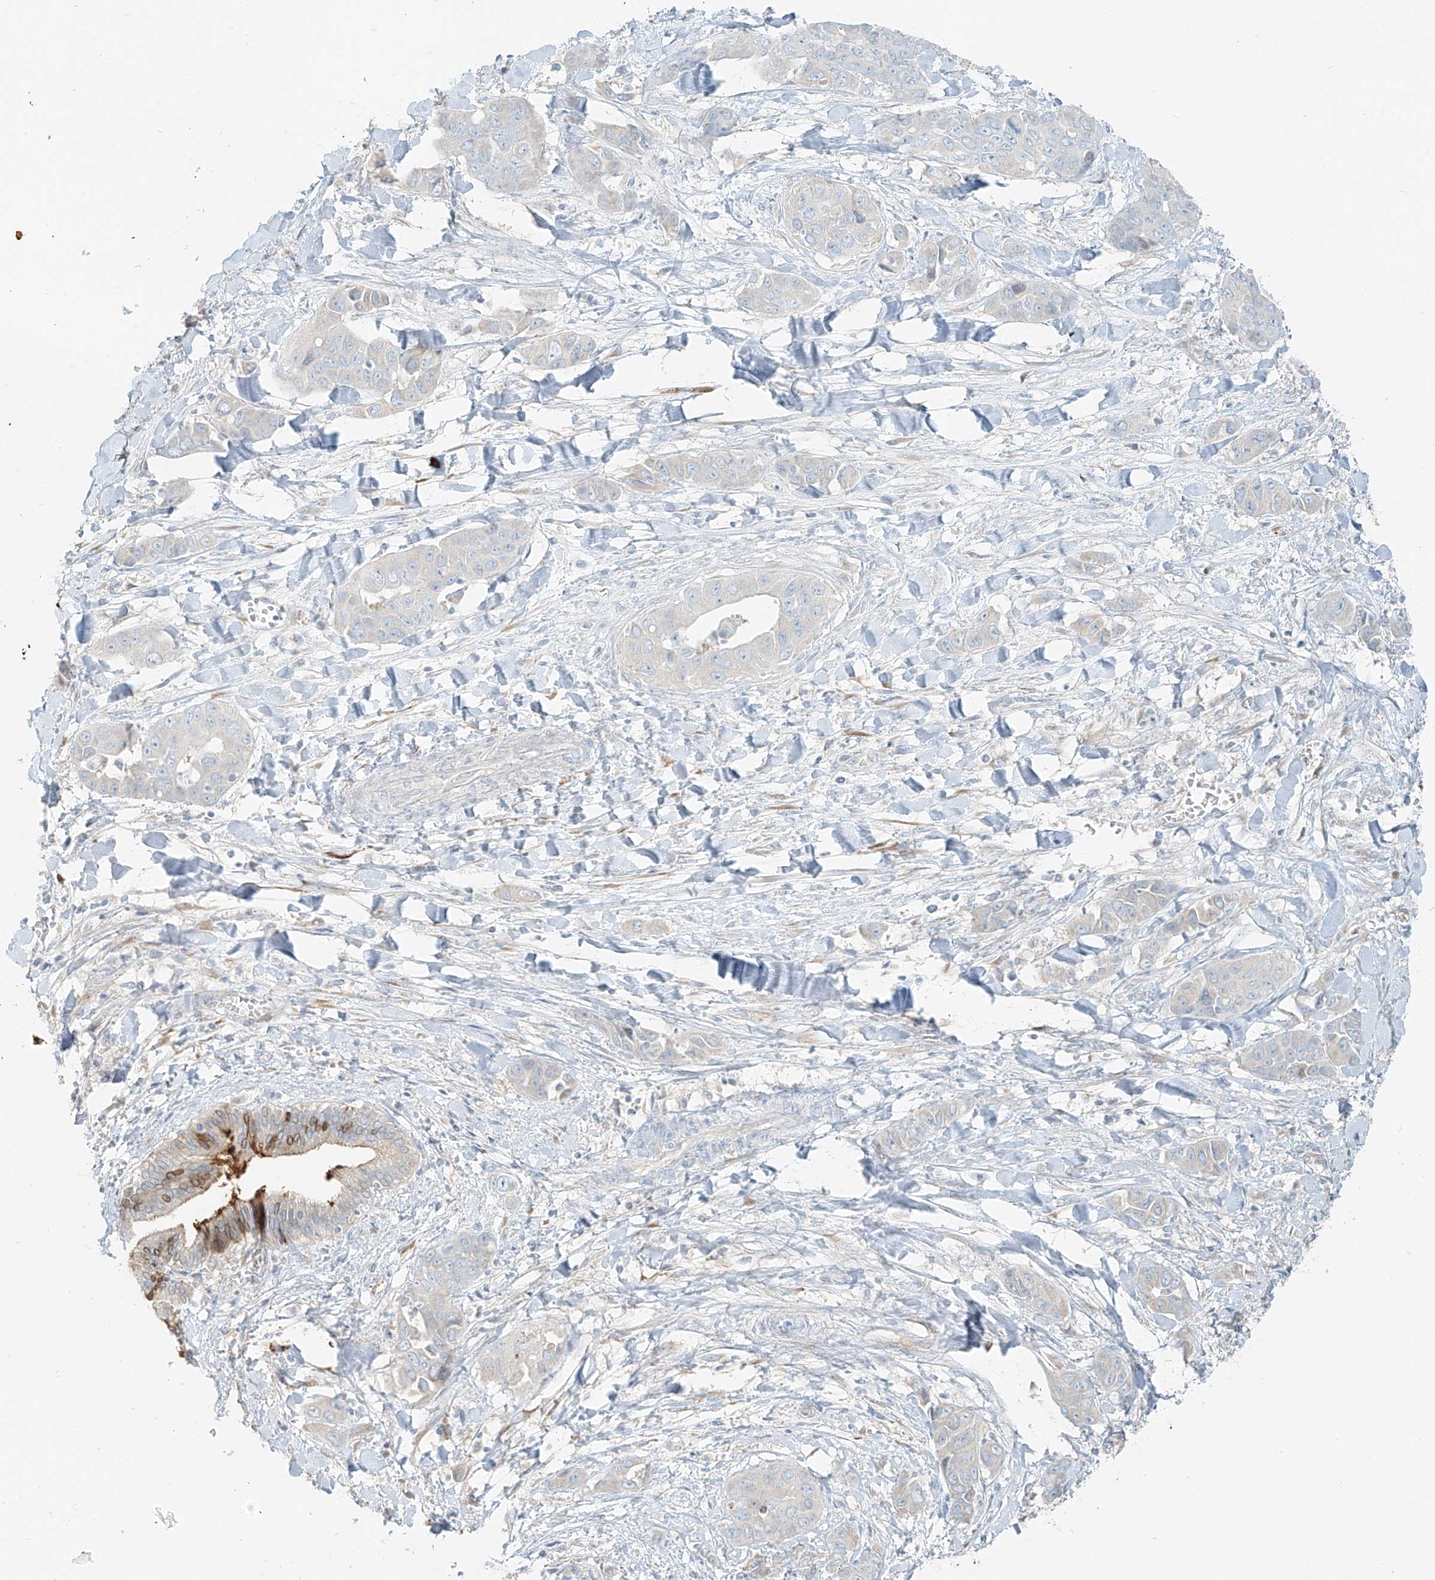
{"staining": {"intensity": "weak", "quantity": "<25%", "location": "cytoplasmic/membranous"}, "tissue": "liver cancer", "cell_type": "Tumor cells", "image_type": "cancer", "snomed": [{"axis": "morphology", "description": "Cholangiocarcinoma"}, {"axis": "topography", "description": "Liver"}], "caption": "This is a histopathology image of IHC staining of liver cancer, which shows no expression in tumor cells.", "gene": "FSTL1", "patient": {"sex": "female", "age": 52}}